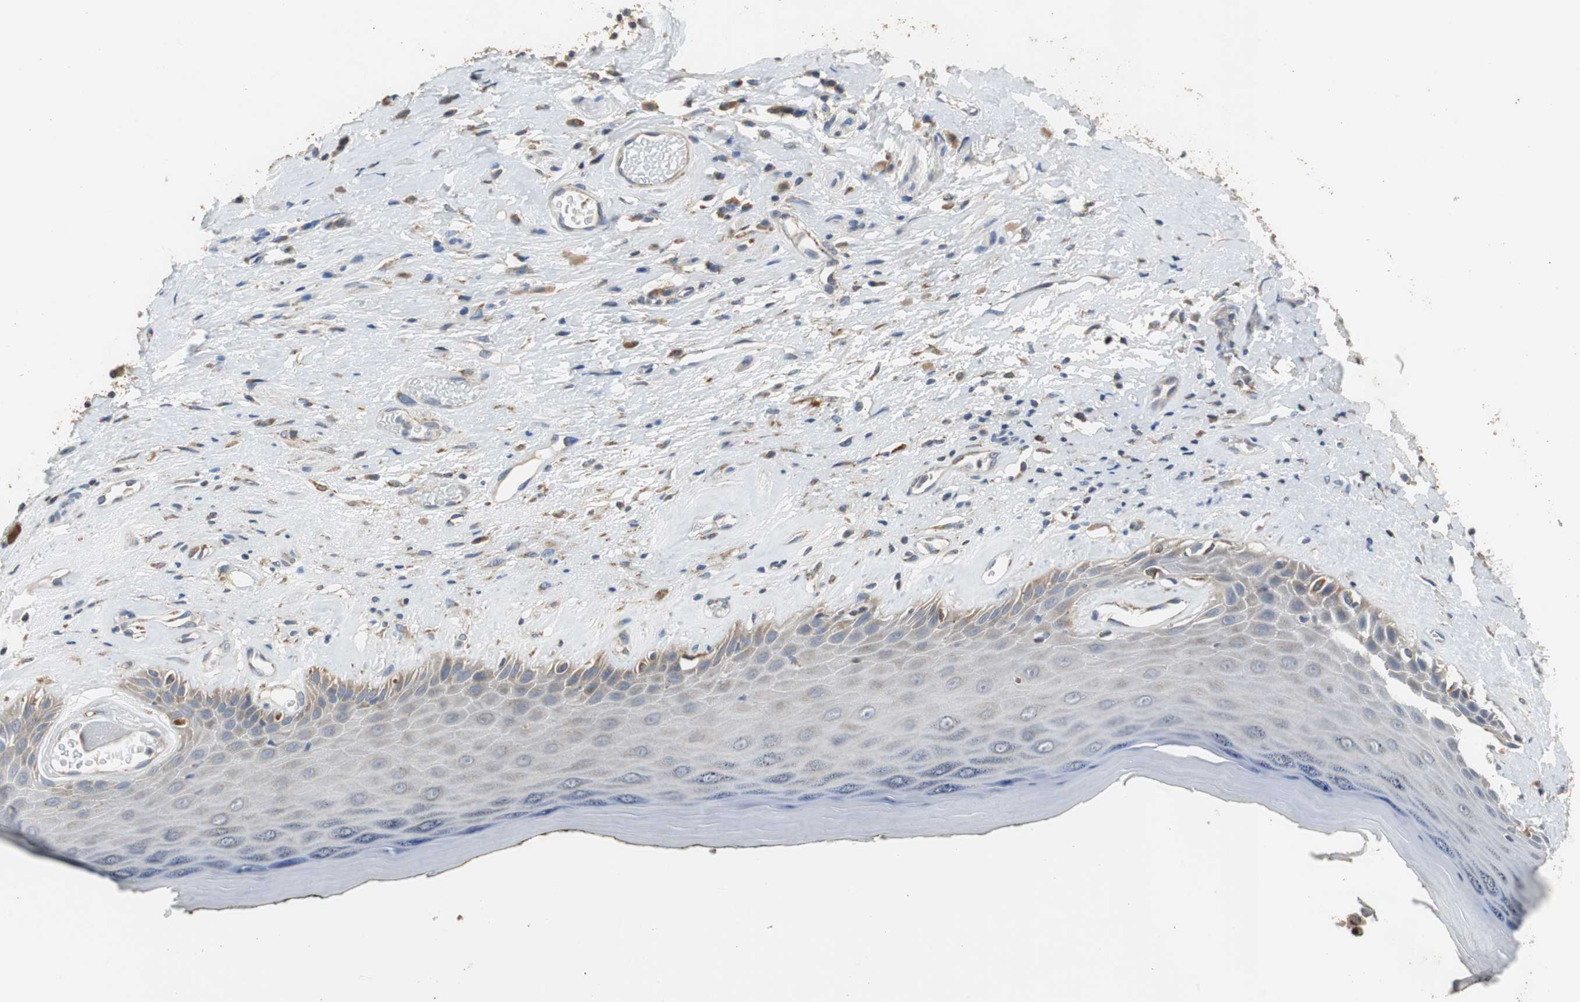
{"staining": {"intensity": "weak", "quantity": "25%-75%", "location": "cytoplasmic/membranous"}, "tissue": "skin", "cell_type": "Epidermal cells", "image_type": "normal", "snomed": [{"axis": "morphology", "description": "Normal tissue, NOS"}, {"axis": "morphology", "description": "Inflammation, NOS"}, {"axis": "topography", "description": "Vulva"}], "caption": "The micrograph displays a brown stain indicating the presence of a protein in the cytoplasmic/membranous of epidermal cells in skin. The staining was performed using DAB (3,3'-diaminobenzidine) to visualize the protein expression in brown, while the nuclei were stained in blue with hematoxylin (Magnification: 20x).", "gene": "HMGCL", "patient": {"sex": "female", "age": 84}}